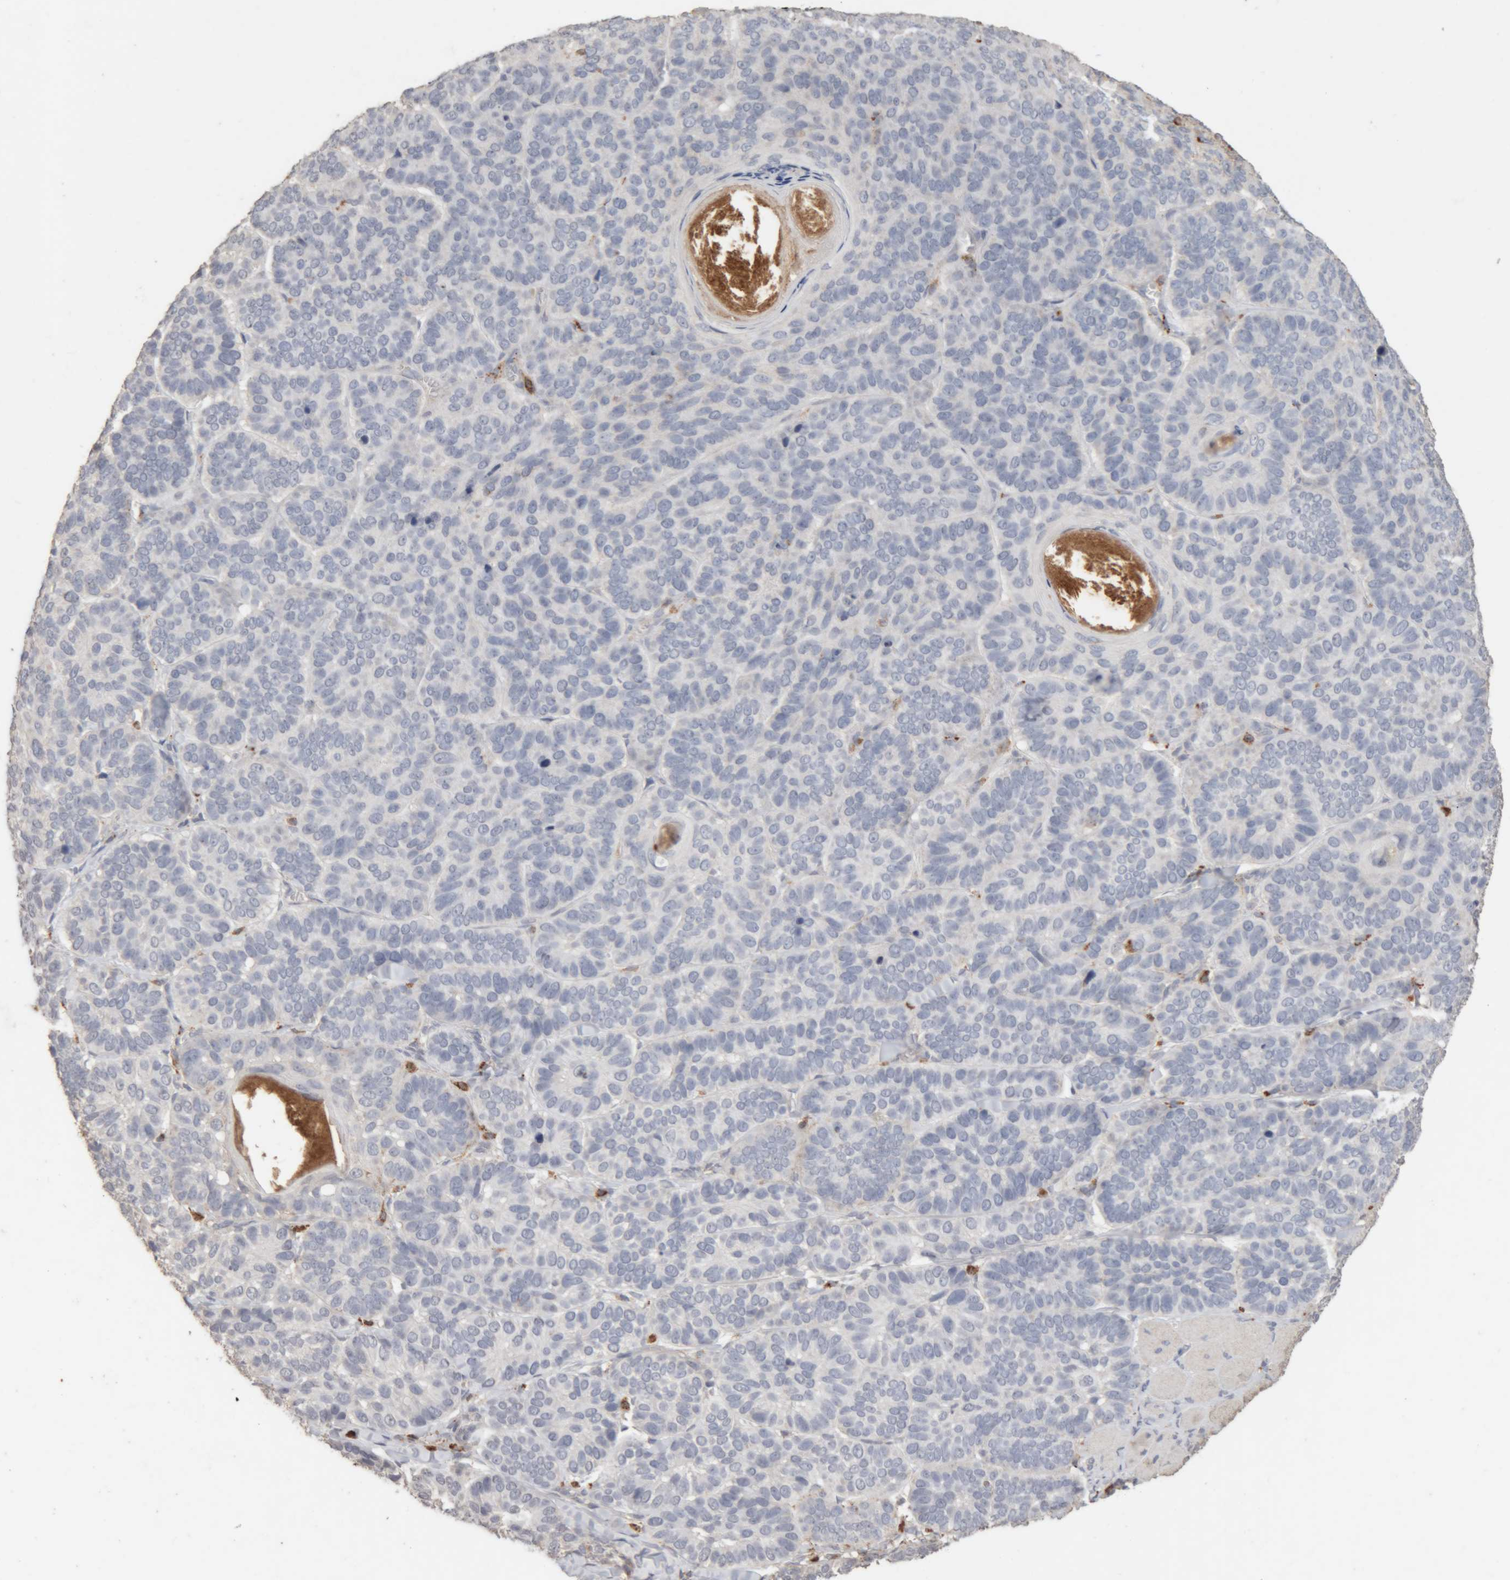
{"staining": {"intensity": "negative", "quantity": "none", "location": "none"}, "tissue": "skin cancer", "cell_type": "Tumor cells", "image_type": "cancer", "snomed": [{"axis": "morphology", "description": "Basal cell carcinoma"}, {"axis": "topography", "description": "Skin"}], "caption": "Tumor cells are negative for brown protein staining in skin basal cell carcinoma.", "gene": "ARSA", "patient": {"sex": "male", "age": 62}}